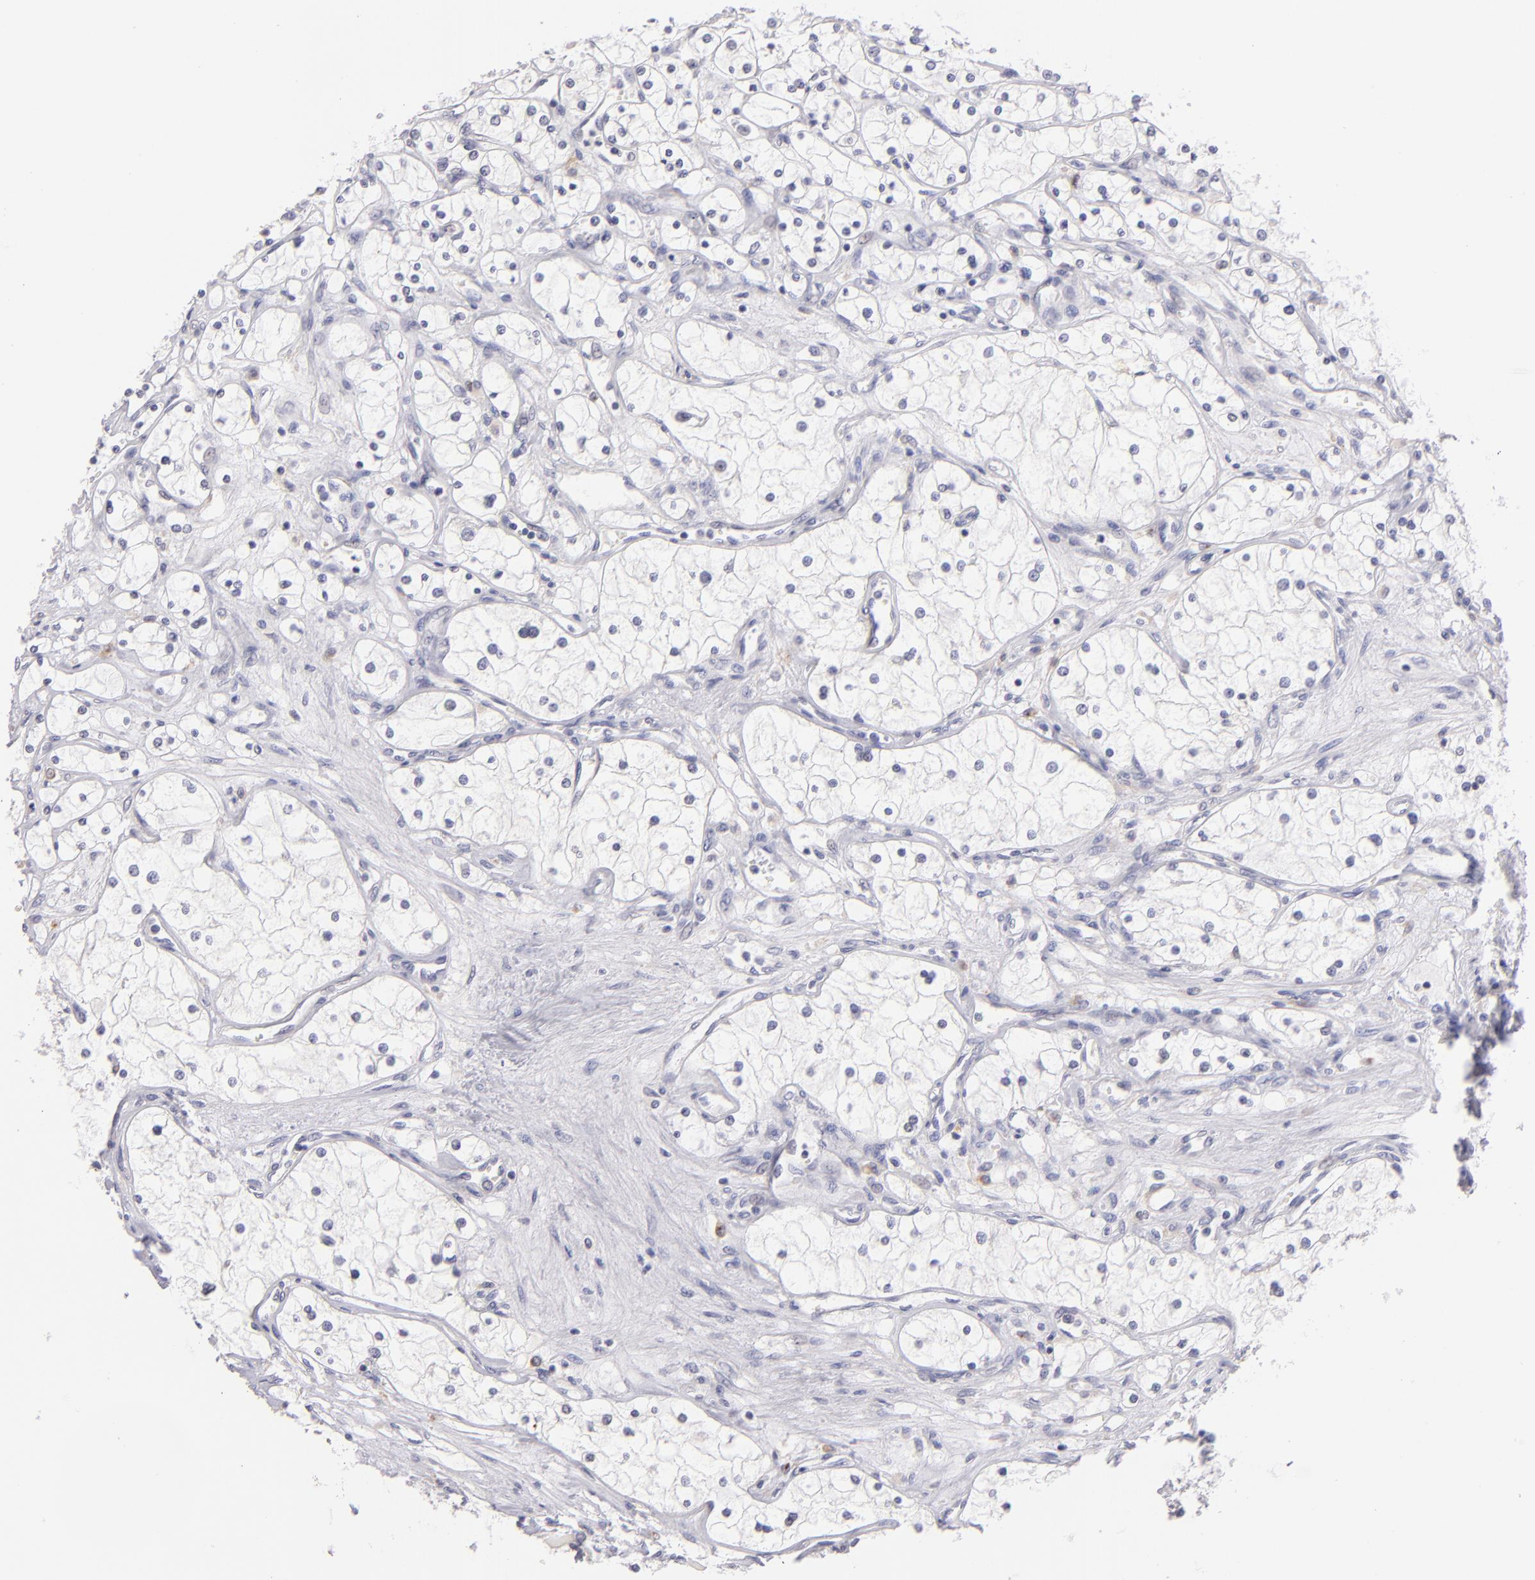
{"staining": {"intensity": "negative", "quantity": "none", "location": "none"}, "tissue": "renal cancer", "cell_type": "Tumor cells", "image_type": "cancer", "snomed": [{"axis": "morphology", "description": "Adenocarcinoma, NOS"}, {"axis": "topography", "description": "Kidney"}], "caption": "DAB (3,3'-diaminobenzidine) immunohistochemical staining of human renal cancer displays no significant staining in tumor cells.", "gene": "IL2RA", "patient": {"sex": "male", "age": 61}}